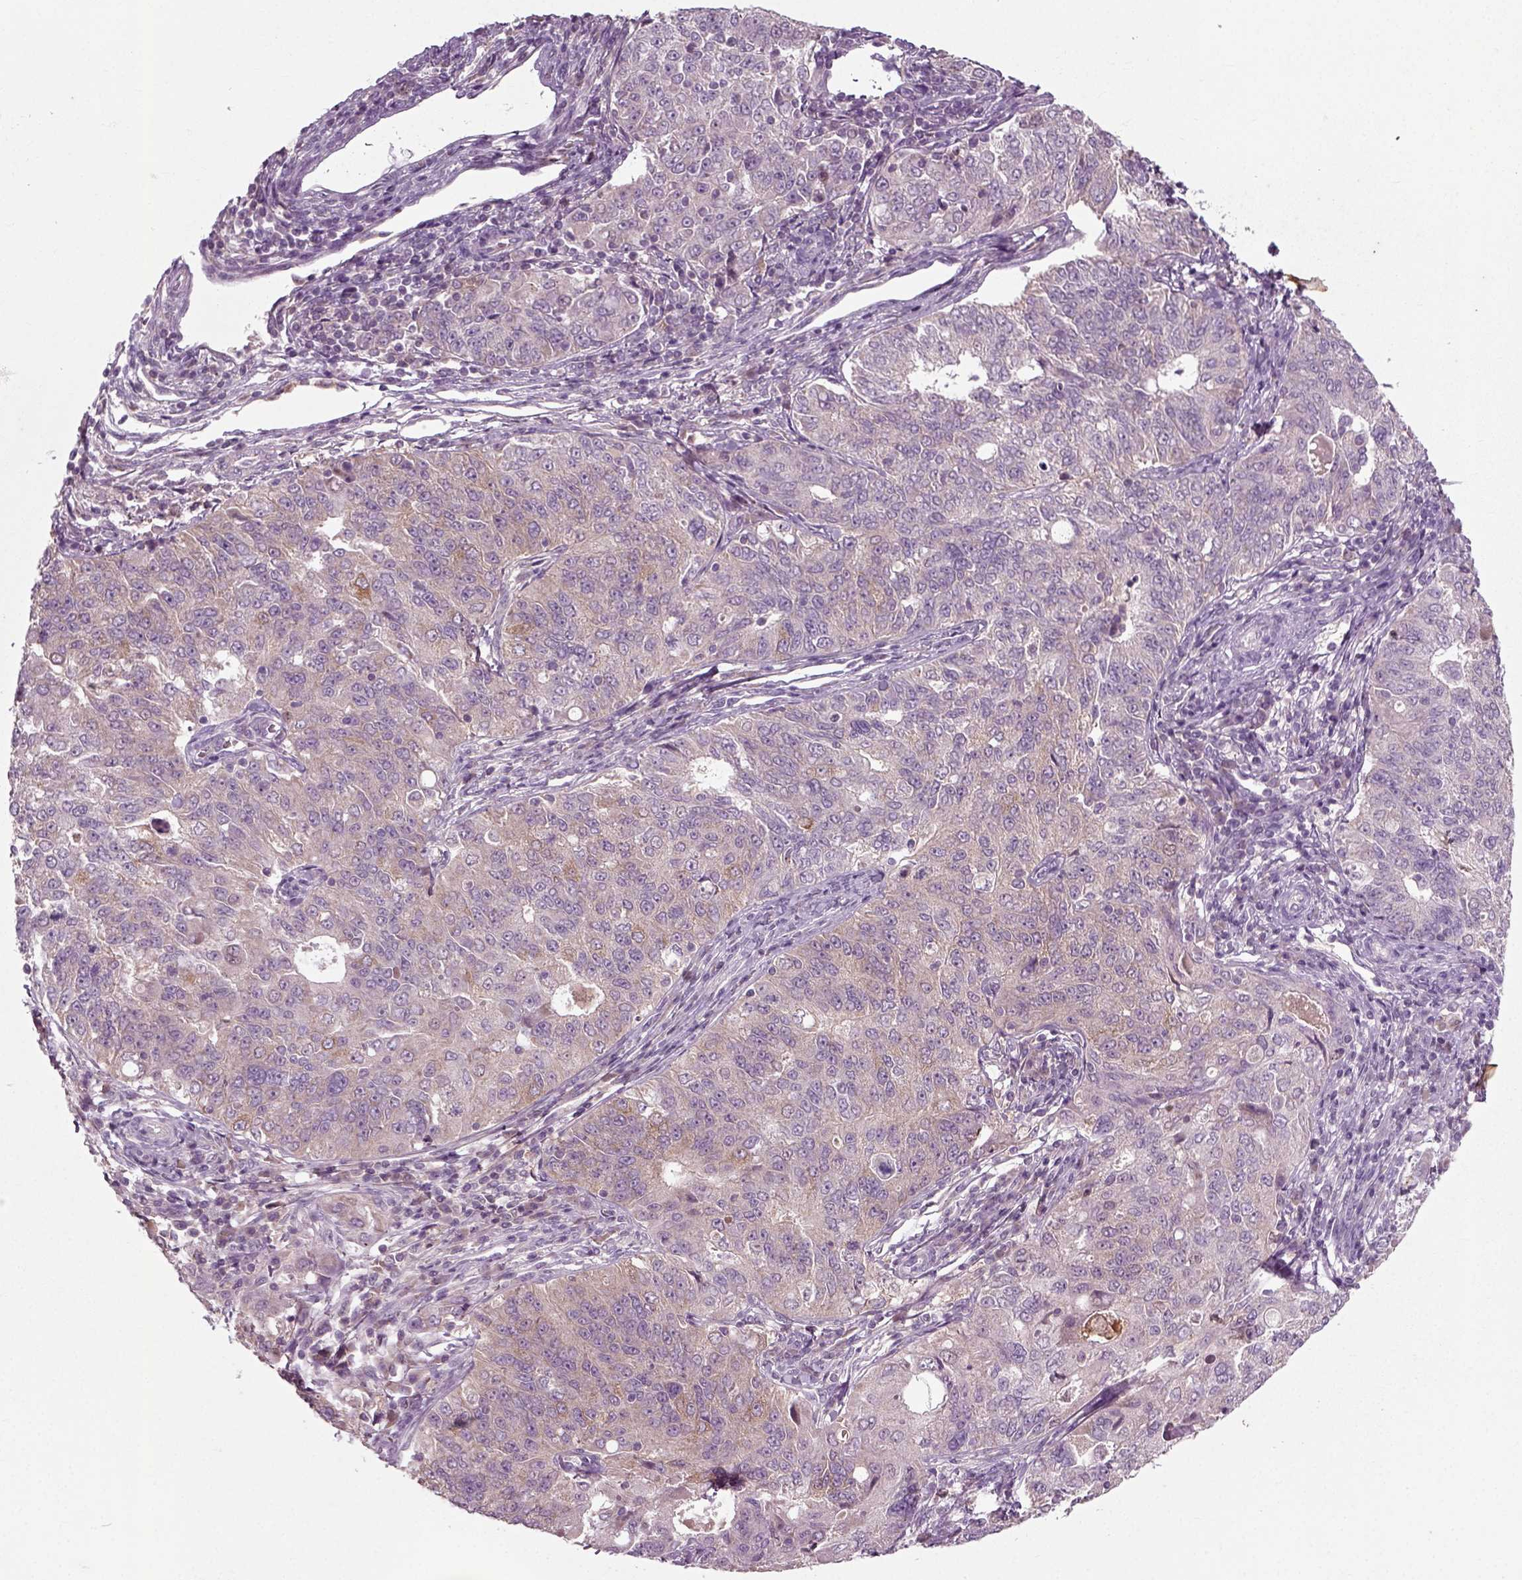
{"staining": {"intensity": "moderate", "quantity": "<25%", "location": "cytoplasmic/membranous"}, "tissue": "endometrial cancer", "cell_type": "Tumor cells", "image_type": "cancer", "snomed": [{"axis": "morphology", "description": "Adenocarcinoma, NOS"}, {"axis": "topography", "description": "Endometrium"}], "caption": "About <25% of tumor cells in human adenocarcinoma (endometrial) display moderate cytoplasmic/membranous protein expression as visualized by brown immunohistochemical staining.", "gene": "RND2", "patient": {"sex": "female", "age": 43}}